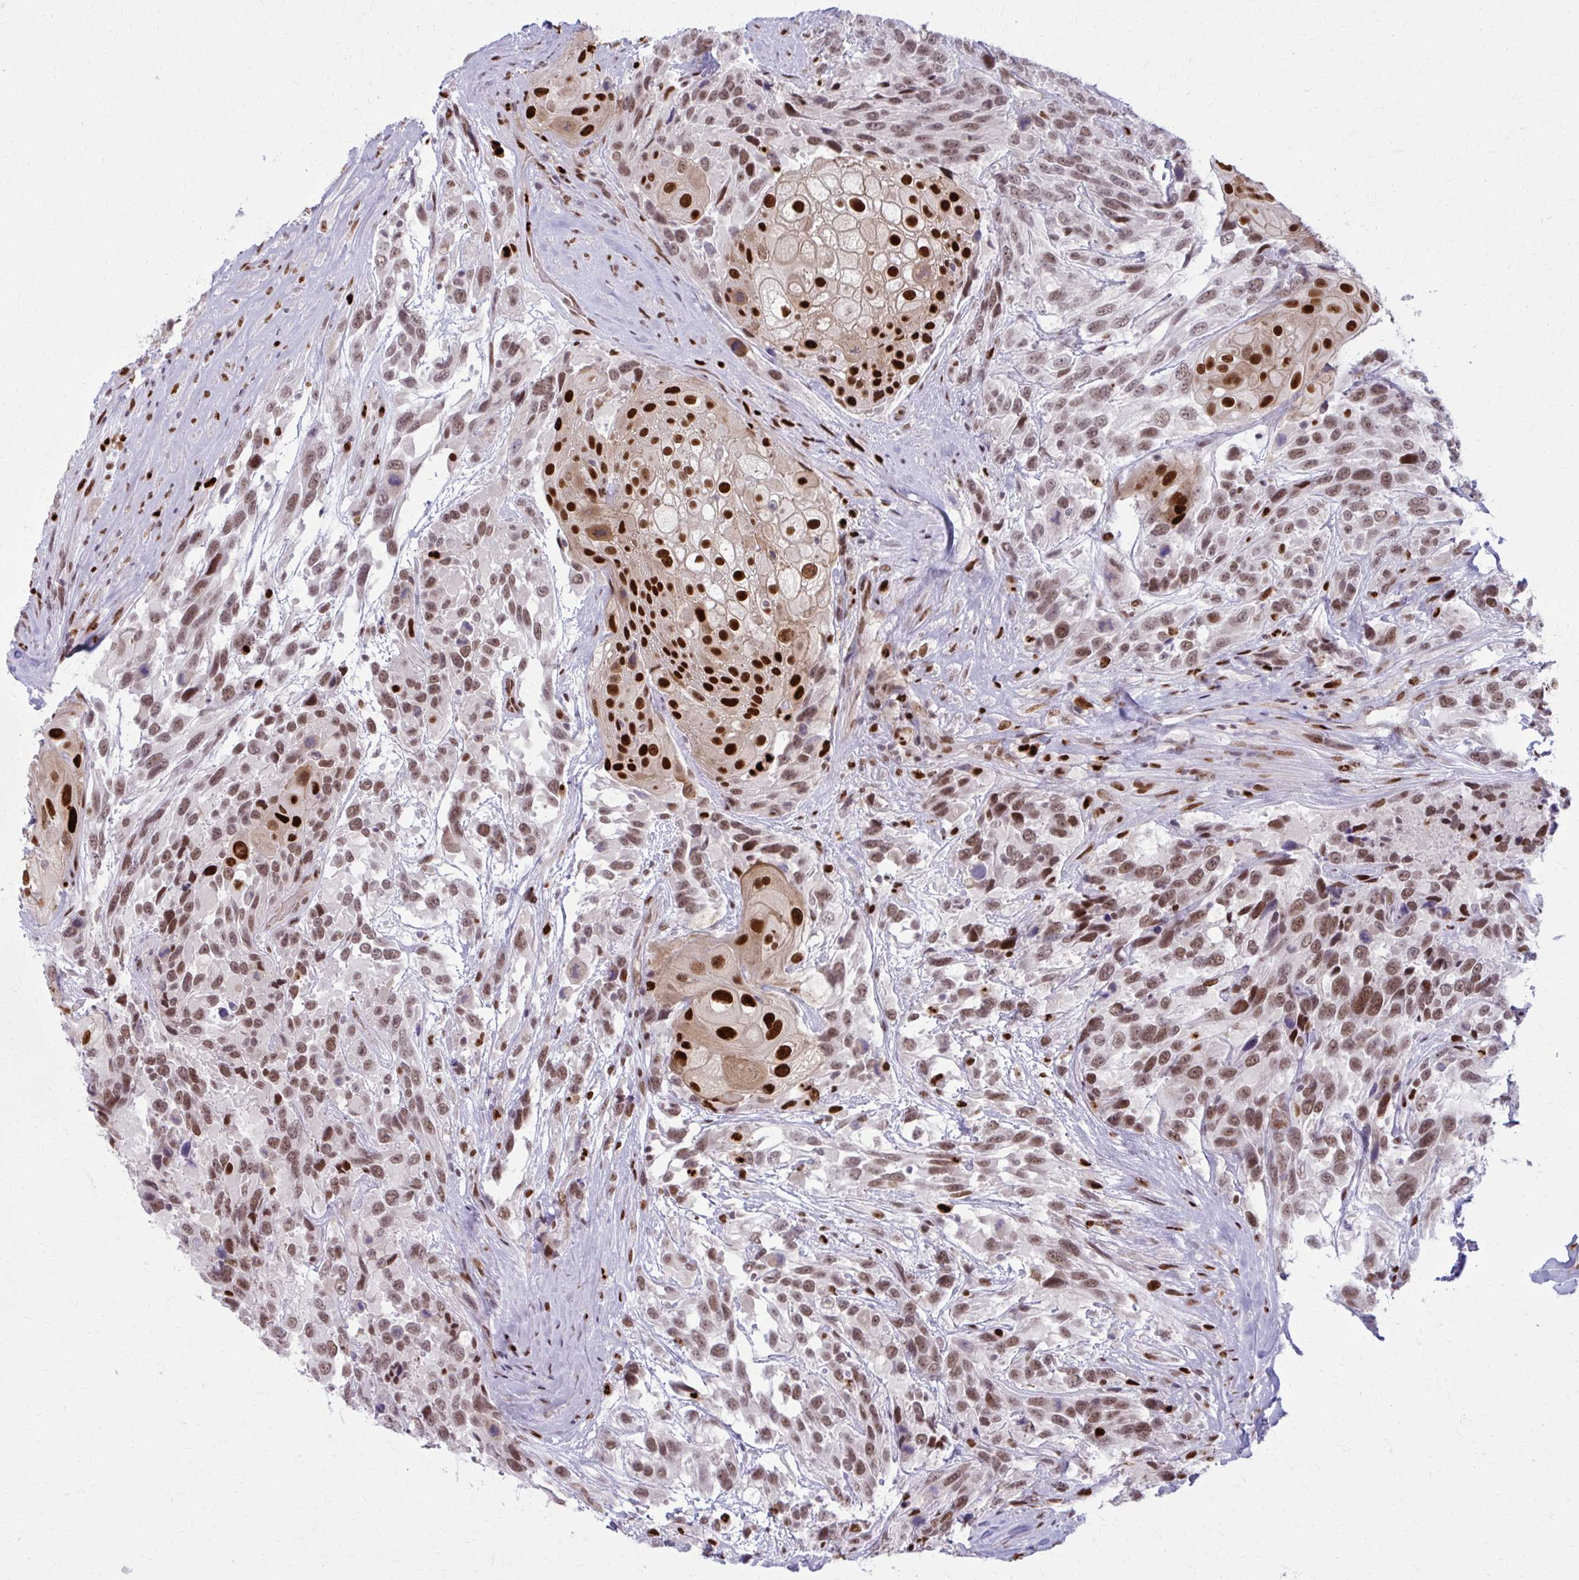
{"staining": {"intensity": "moderate", "quantity": ">75%", "location": "nuclear"}, "tissue": "urothelial cancer", "cell_type": "Tumor cells", "image_type": "cancer", "snomed": [{"axis": "morphology", "description": "Urothelial carcinoma, High grade"}, {"axis": "topography", "description": "Urinary bladder"}], "caption": "Immunohistochemical staining of human urothelial cancer demonstrates medium levels of moderate nuclear expression in approximately >75% of tumor cells.", "gene": "ZNF559", "patient": {"sex": "female", "age": 70}}